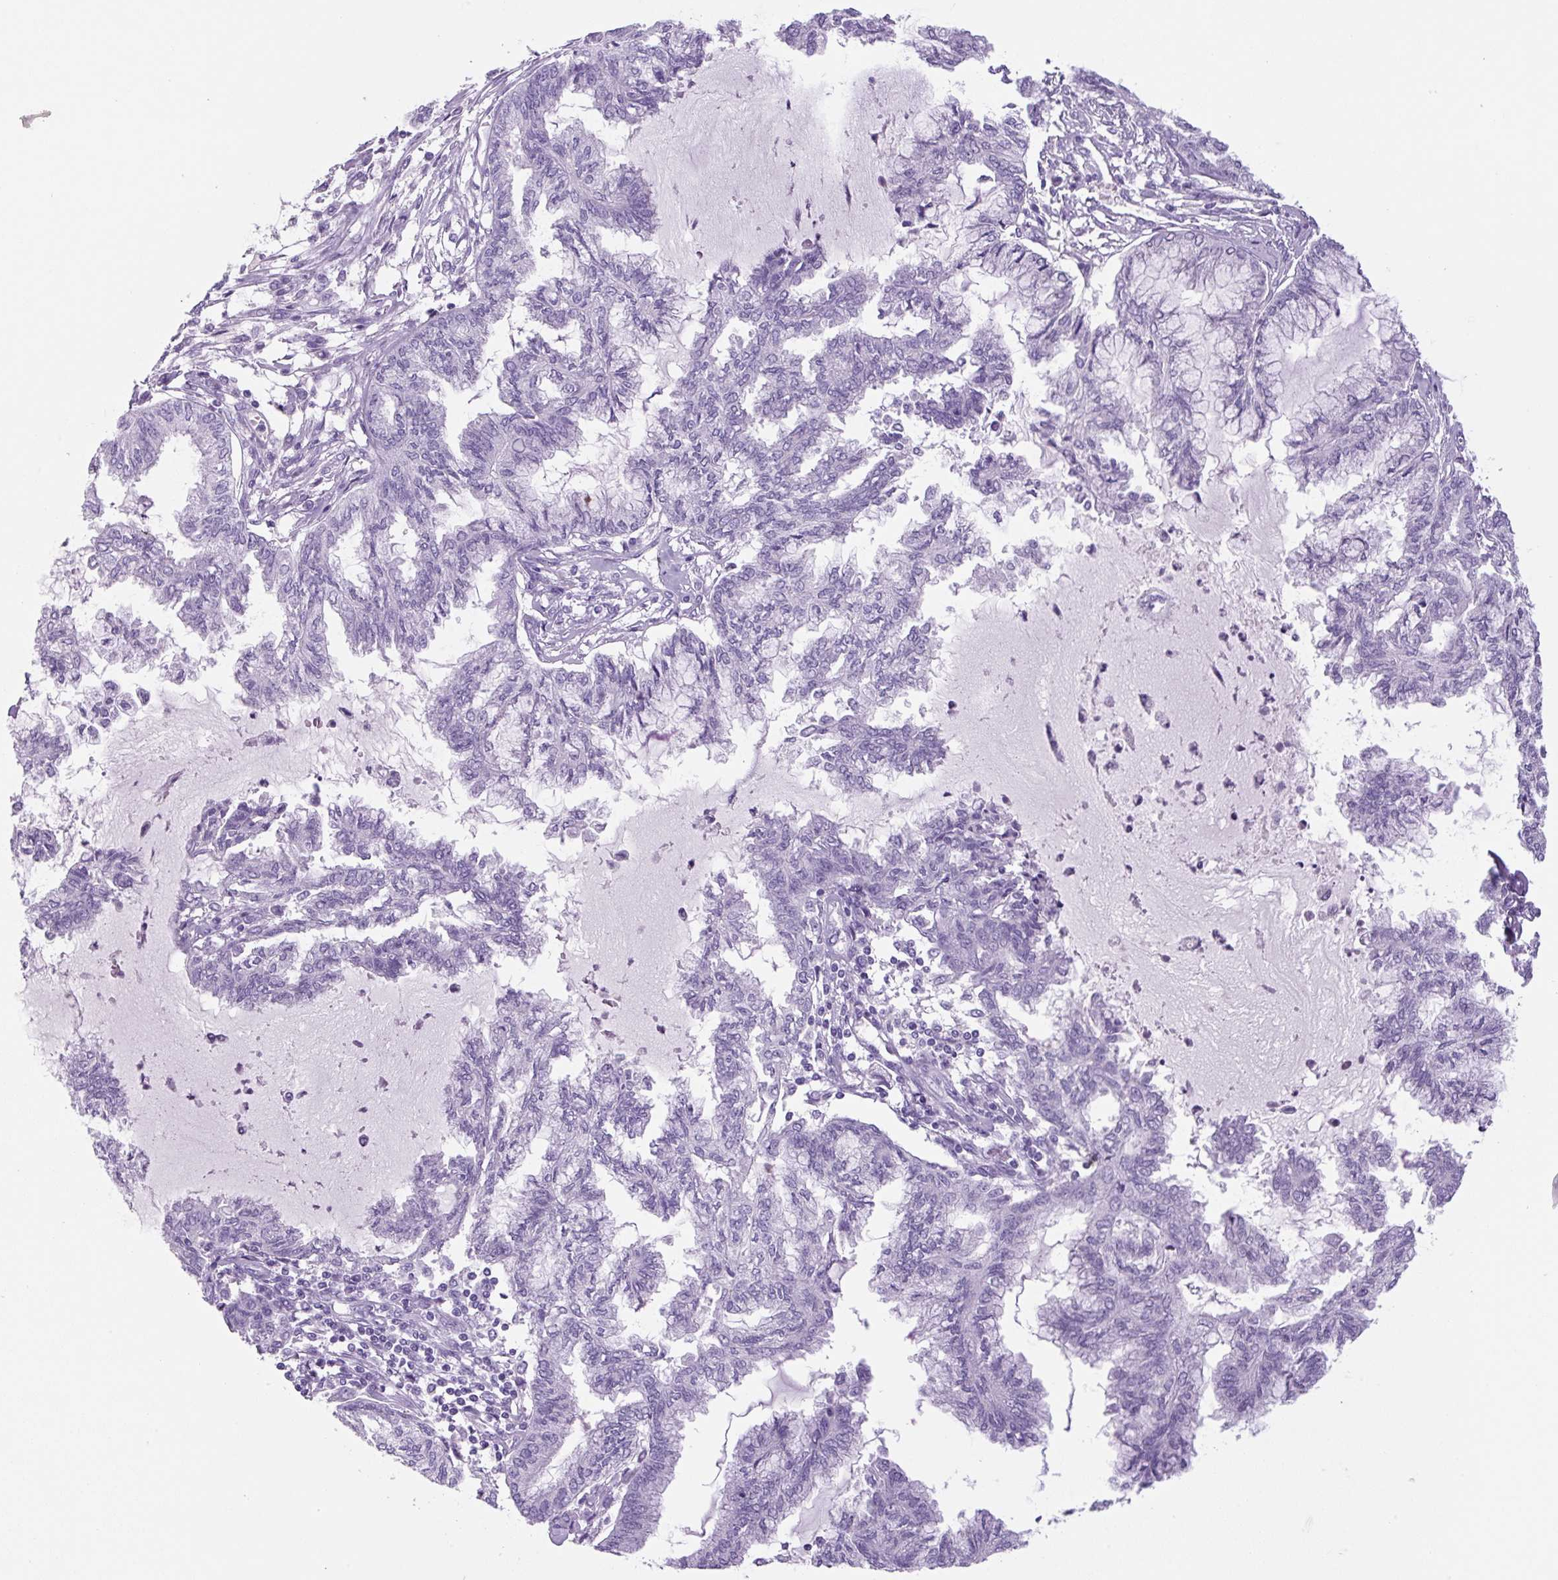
{"staining": {"intensity": "negative", "quantity": "none", "location": "none"}, "tissue": "endometrial cancer", "cell_type": "Tumor cells", "image_type": "cancer", "snomed": [{"axis": "morphology", "description": "Adenocarcinoma, NOS"}, {"axis": "topography", "description": "Endometrium"}], "caption": "This is an immunohistochemistry (IHC) photomicrograph of endometrial adenocarcinoma. There is no positivity in tumor cells.", "gene": "PRRT1", "patient": {"sex": "female", "age": 86}}